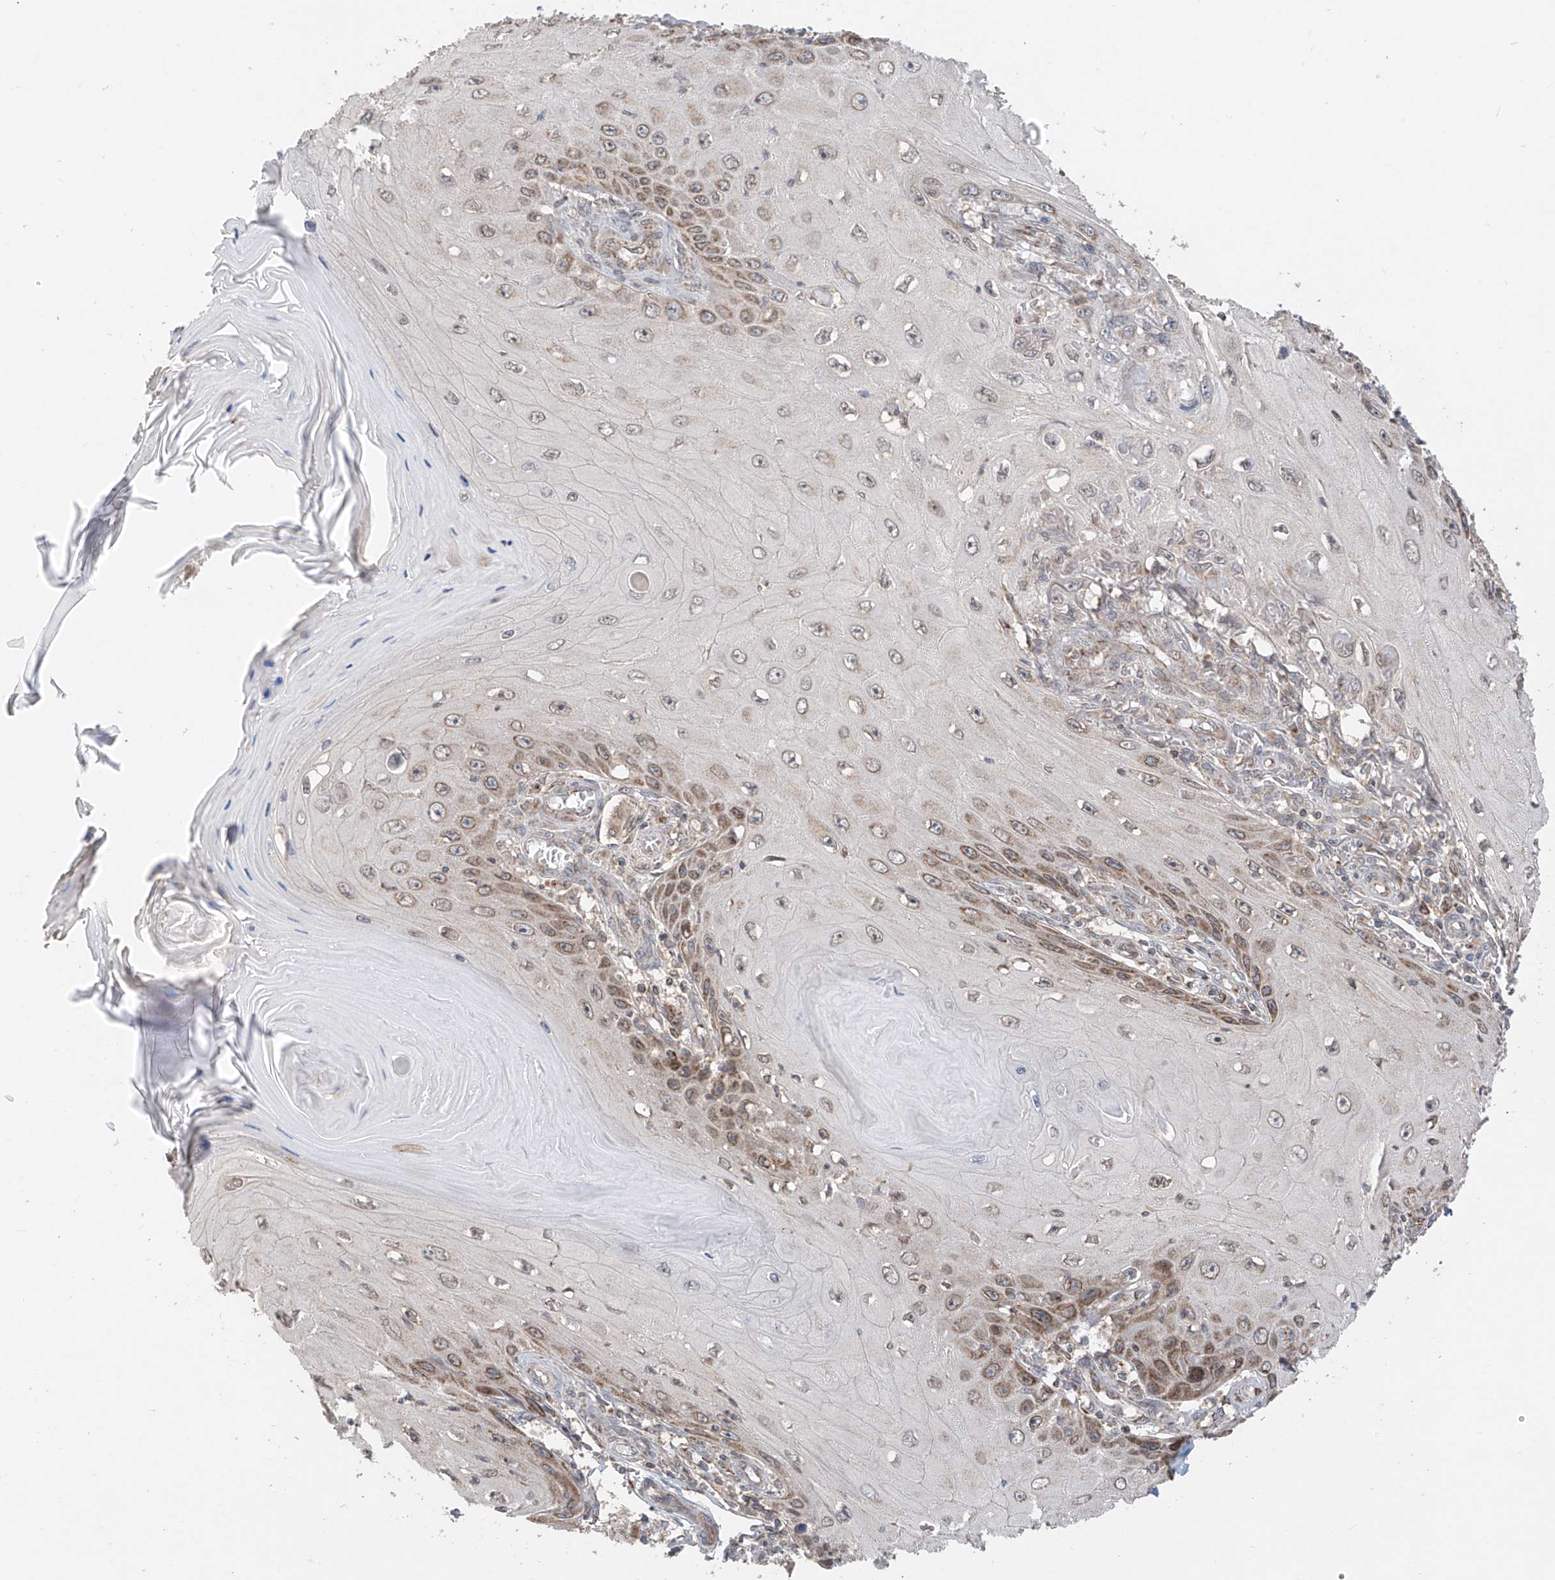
{"staining": {"intensity": "moderate", "quantity": "<25%", "location": "cytoplasmic/membranous"}, "tissue": "skin cancer", "cell_type": "Tumor cells", "image_type": "cancer", "snomed": [{"axis": "morphology", "description": "Squamous cell carcinoma, NOS"}, {"axis": "topography", "description": "Skin"}], "caption": "Squamous cell carcinoma (skin) tissue exhibits moderate cytoplasmic/membranous expression in about <25% of tumor cells (IHC, brightfield microscopy, high magnification).", "gene": "AHCTF1", "patient": {"sex": "female", "age": 73}}